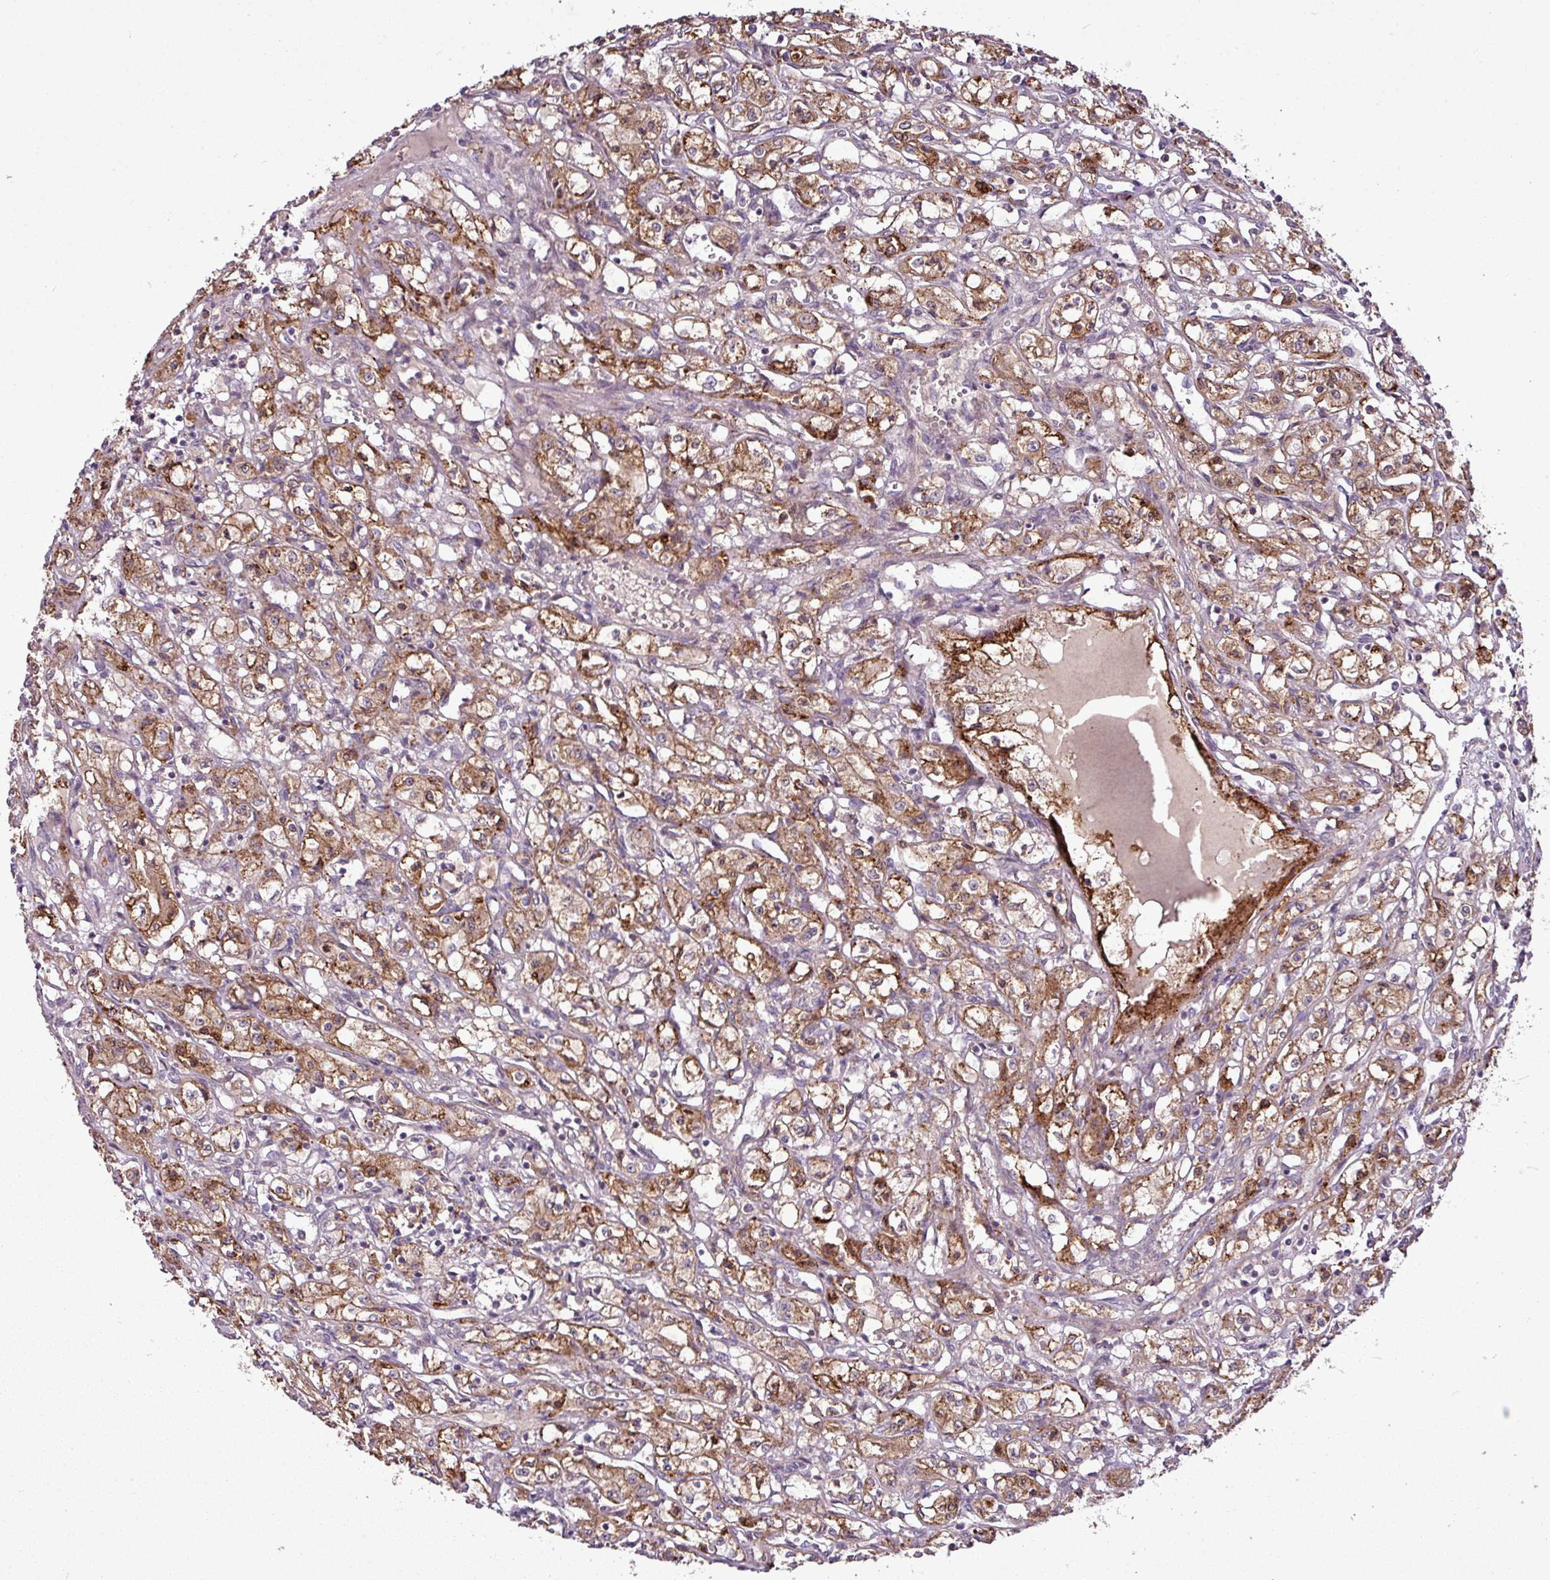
{"staining": {"intensity": "moderate", "quantity": ">75%", "location": "cytoplasmic/membranous"}, "tissue": "renal cancer", "cell_type": "Tumor cells", "image_type": "cancer", "snomed": [{"axis": "morphology", "description": "Adenocarcinoma, NOS"}, {"axis": "topography", "description": "Kidney"}], "caption": "IHC of human renal cancer displays medium levels of moderate cytoplasmic/membranous positivity in approximately >75% of tumor cells.", "gene": "XIAP", "patient": {"sex": "male", "age": 56}}